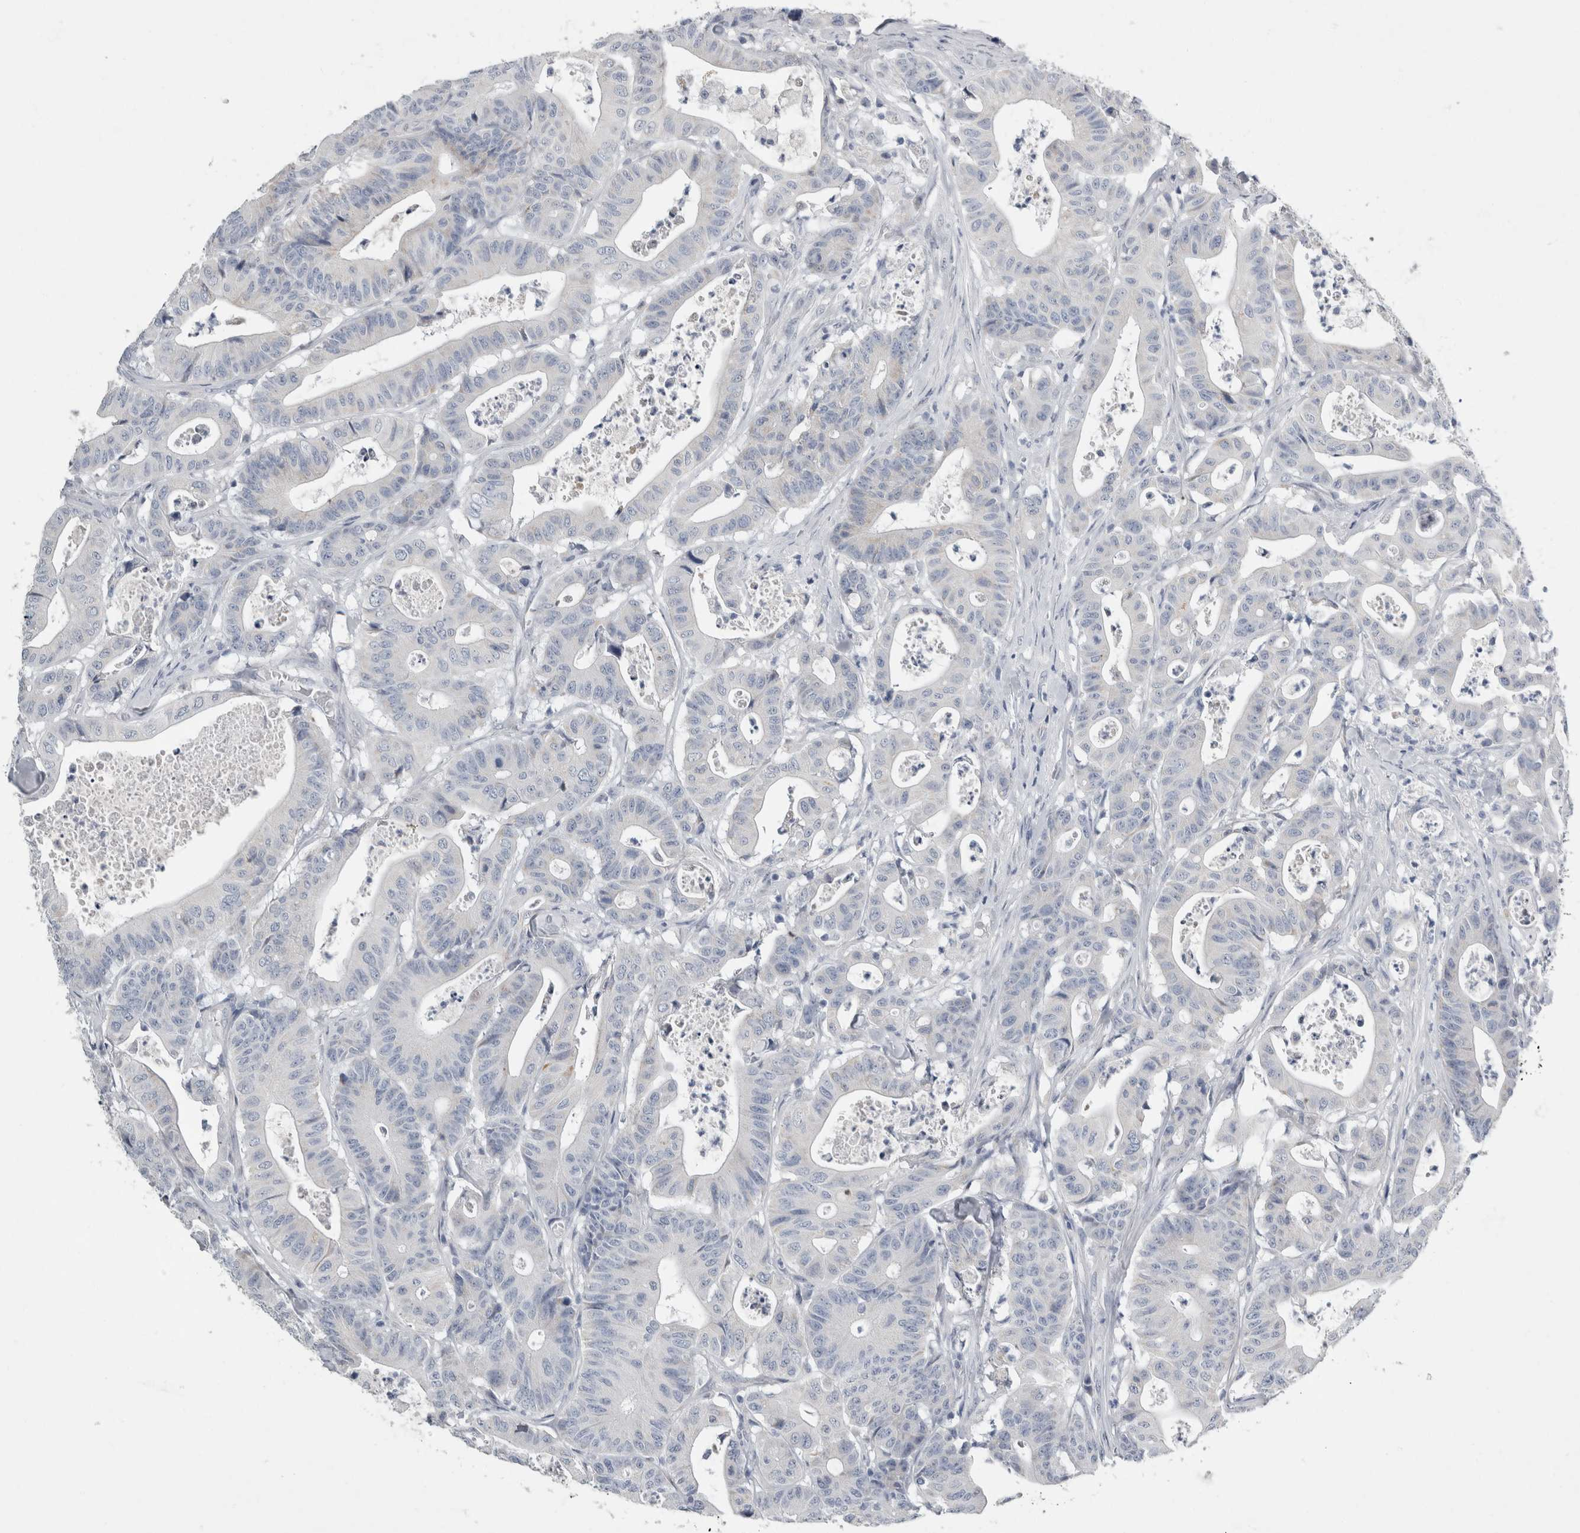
{"staining": {"intensity": "negative", "quantity": "none", "location": "none"}, "tissue": "colorectal cancer", "cell_type": "Tumor cells", "image_type": "cancer", "snomed": [{"axis": "morphology", "description": "Adenocarcinoma, NOS"}, {"axis": "topography", "description": "Colon"}], "caption": "Adenocarcinoma (colorectal) was stained to show a protein in brown. There is no significant expression in tumor cells.", "gene": "FXYD7", "patient": {"sex": "female", "age": 84}}